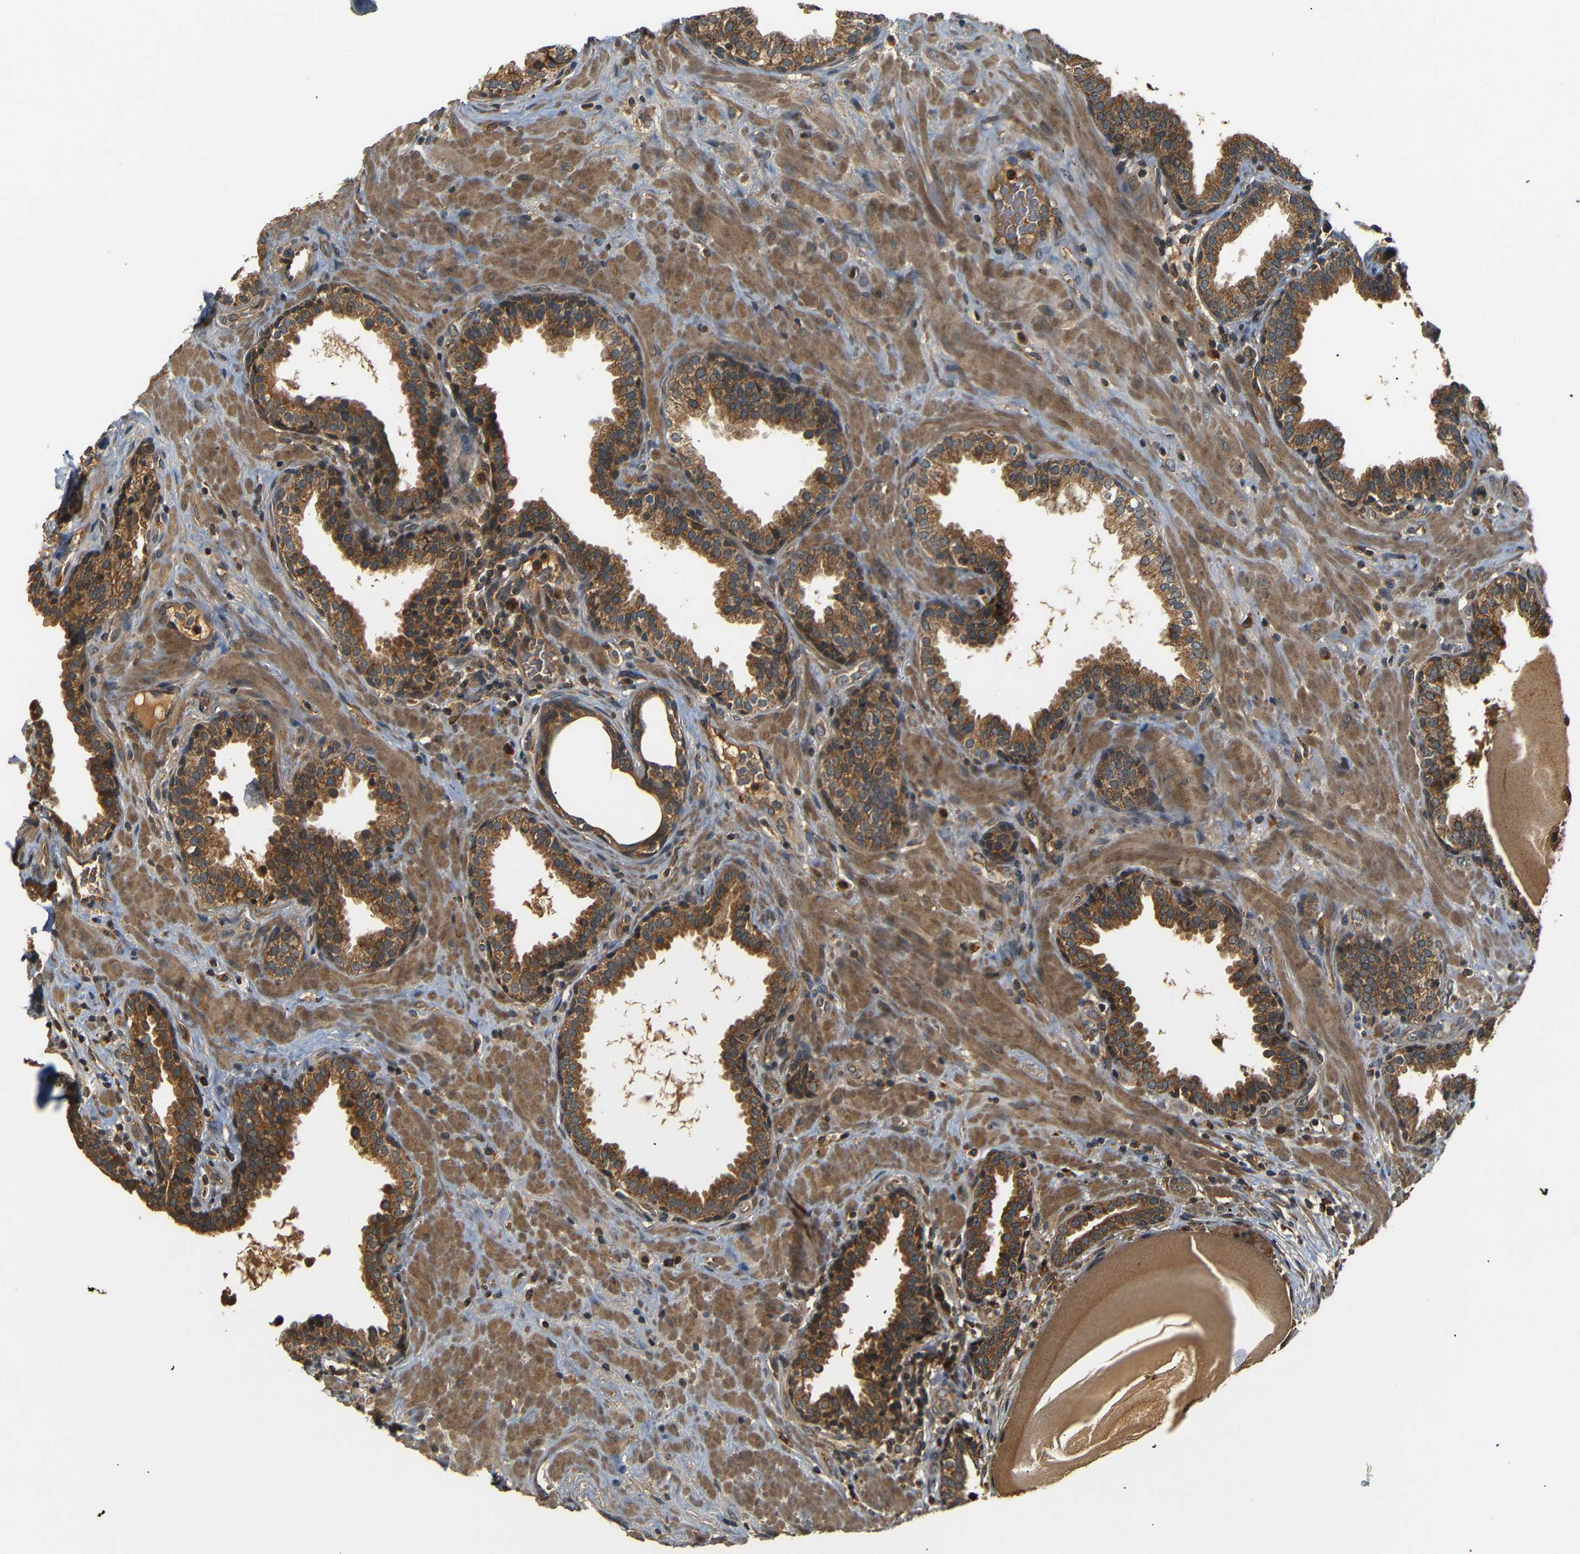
{"staining": {"intensity": "moderate", "quantity": ">75%", "location": "cytoplasmic/membranous"}, "tissue": "prostate", "cell_type": "Glandular cells", "image_type": "normal", "snomed": [{"axis": "morphology", "description": "Normal tissue, NOS"}, {"axis": "topography", "description": "Prostate"}], "caption": "Immunohistochemical staining of benign human prostate reveals medium levels of moderate cytoplasmic/membranous expression in about >75% of glandular cells. The staining is performed using DAB brown chromogen to label protein expression. The nuclei are counter-stained blue using hematoxylin.", "gene": "TANK", "patient": {"sex": "male", "age": 51}}